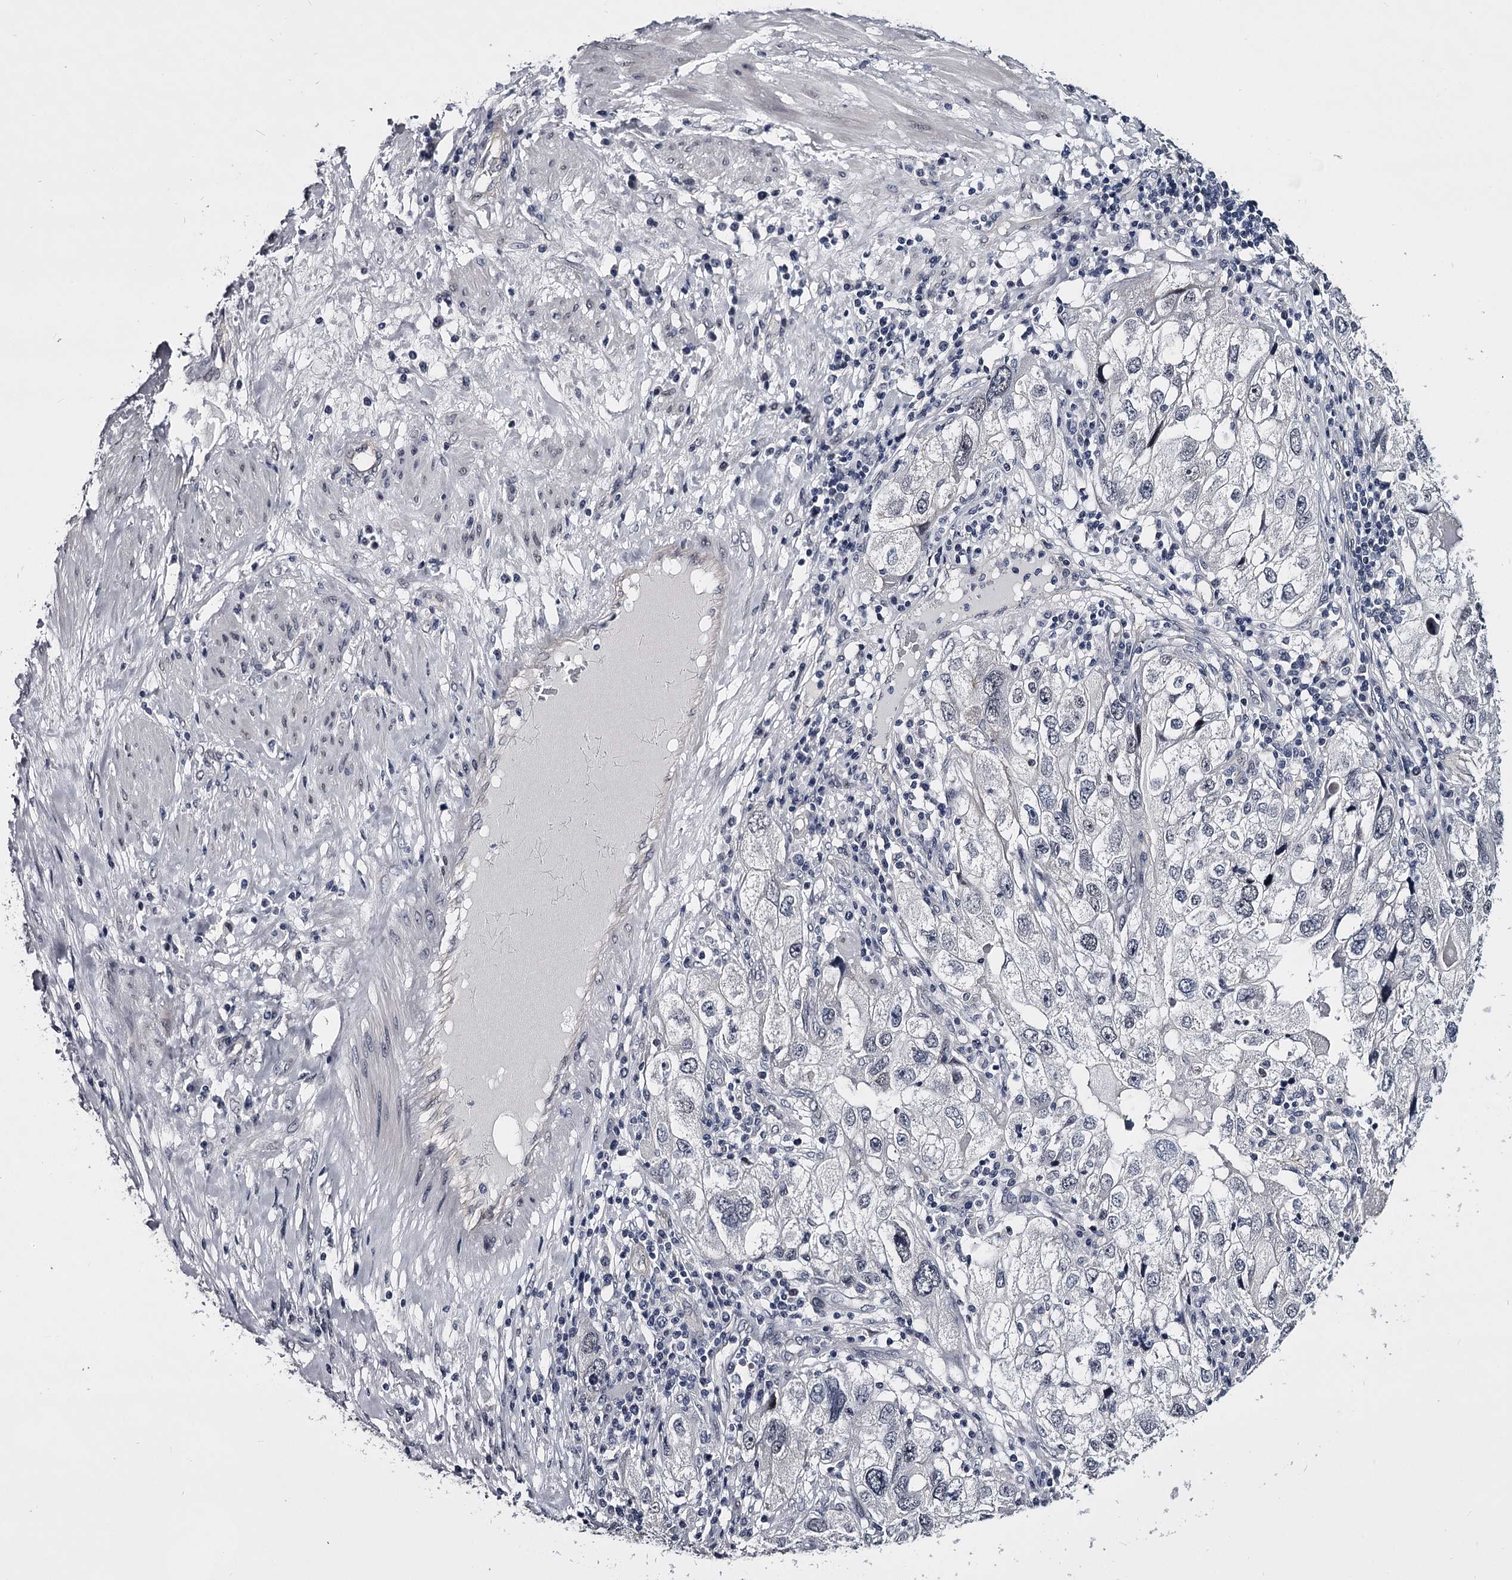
{"staining": {"intensity": "negative", "quantity": "none", "location": "none"}, "tissue": "endometrial cancer", "cell_type": "Tumor cells", "image_type": "cancer", "snomed": [{"axis": "morphology", "description": "Adenocarcinoma, NOS"}, {"axis": "topography", "description": "Endometrium"}], "caption": "DAB (3,3'-diaminobenzidine) immunohistochemical staining of human endometrial adenocarcinoma displays no significant staining in tumor cells.", "gene": "OVOL2", "patient": {"sex": "female", "age": 49}}